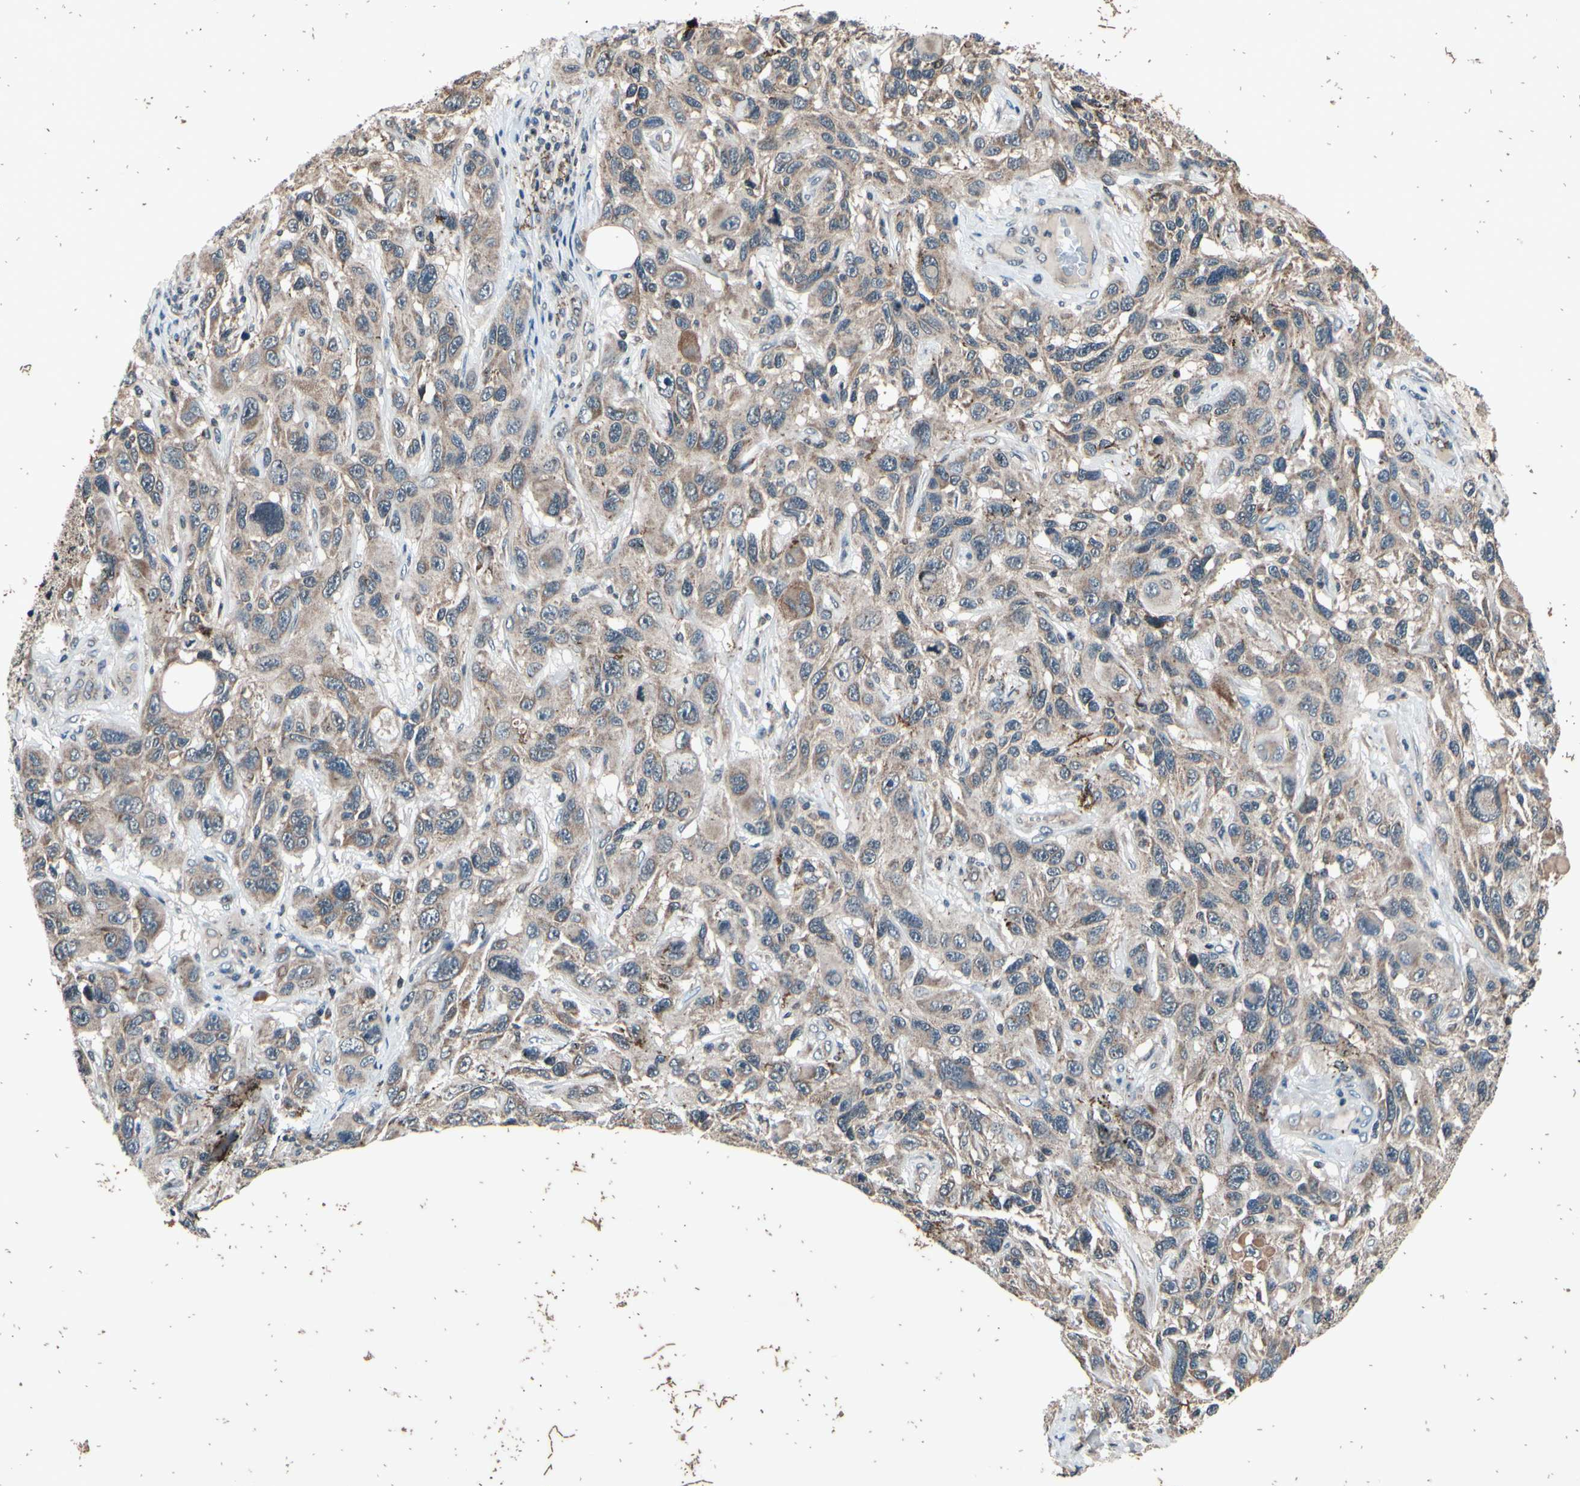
{"staining": {"intensity": "weak", "quantity": ">75%", "location": "cytoplasmic/membranous"}, "tissue": "melanoma", "cell_type": "Tumor cells", "image_type": "cancer", "snomed": [{"axis": "morphology", "description": "Malignant melanoma, NOS"}, {"axis": "topography", "description": "Skin"}], "caption": "Protein expression analysis of melanoma demonstrates weak cytoplasmic/membranous positivity in approximately >75% of tumor cells.", "gene": "MBTPS2", "patient": {"sex": "male", "age": 53}}